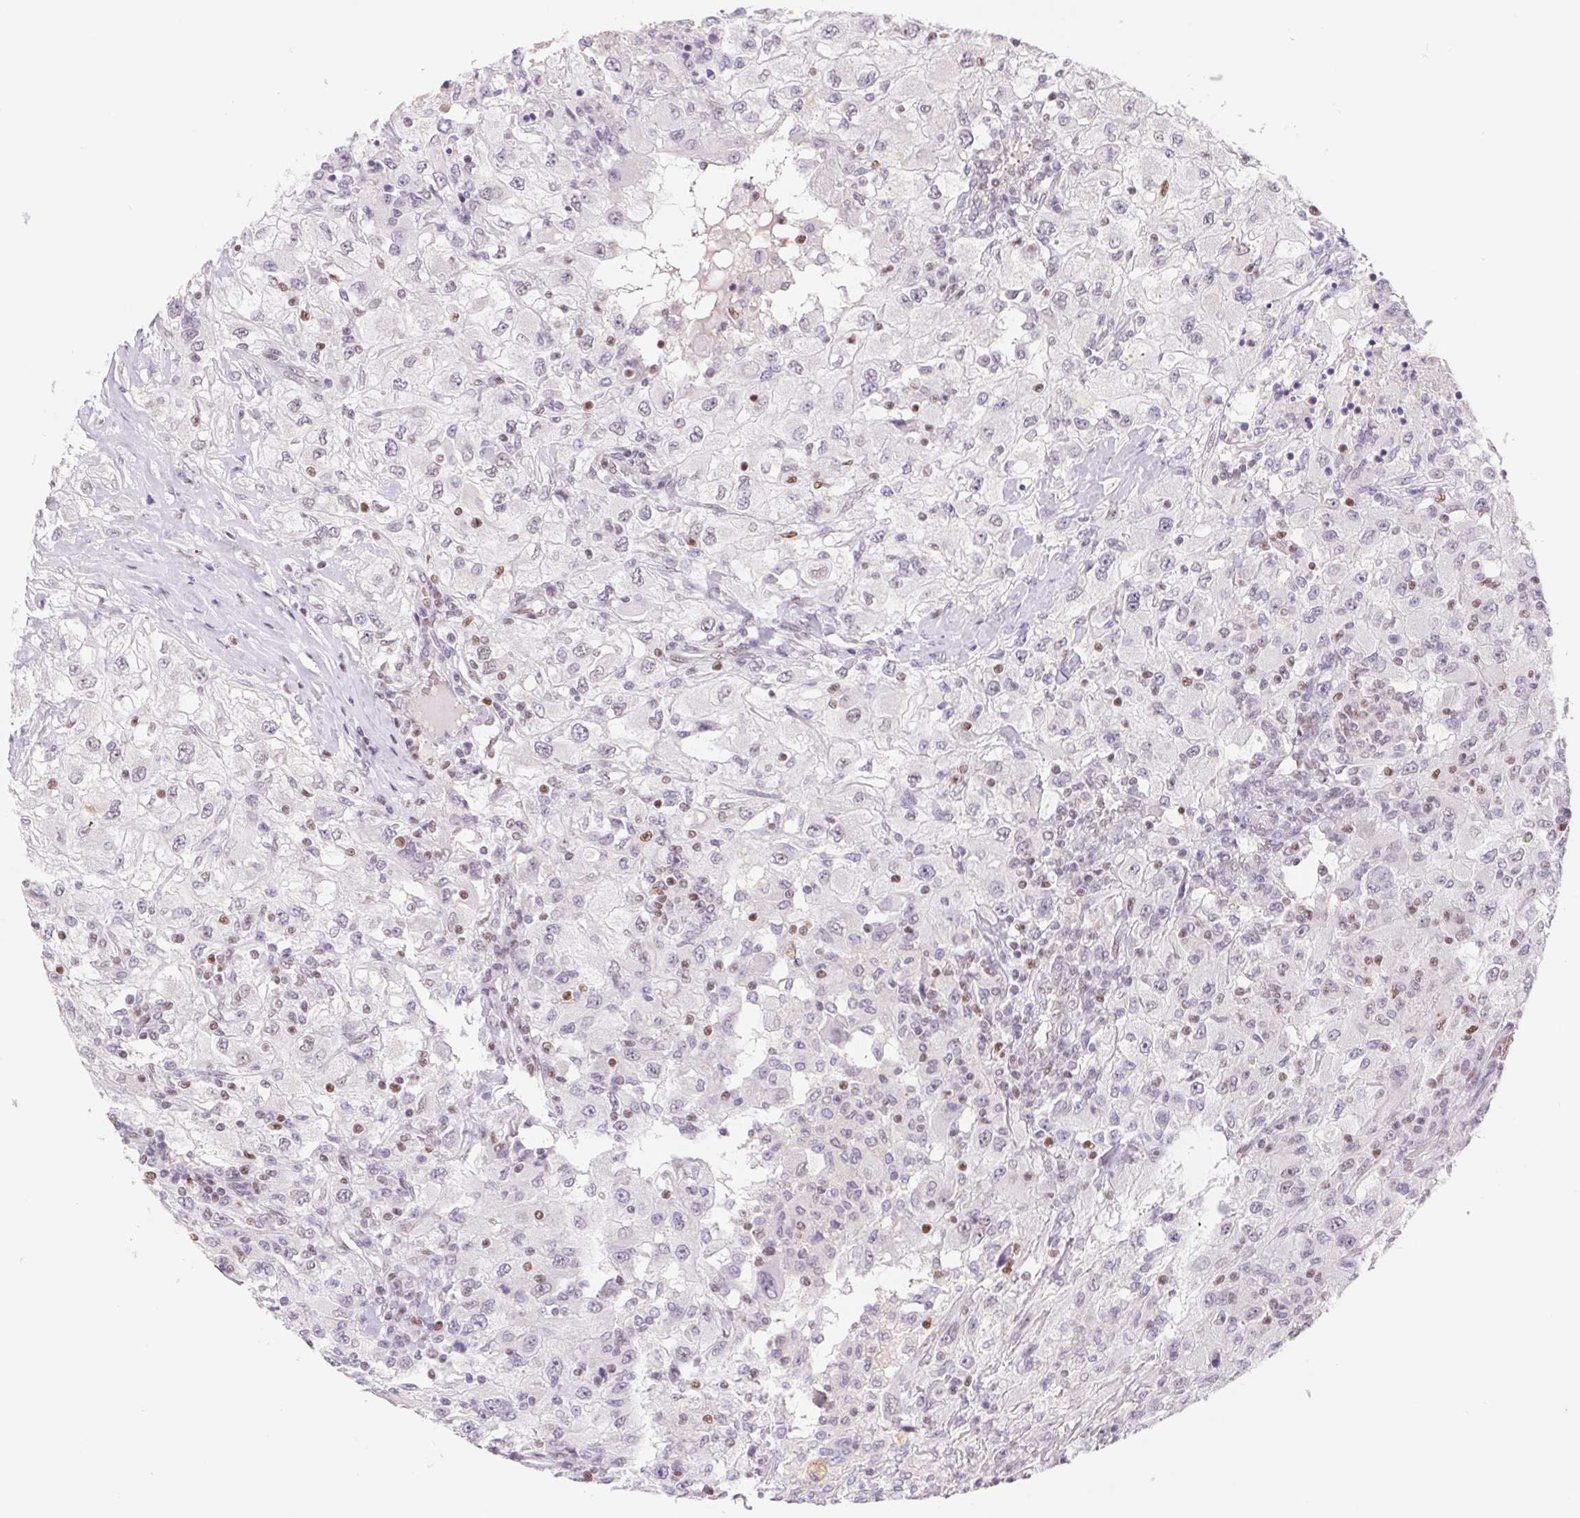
{"staining": {"intensity": "negative", "quantity": "none", "location": "none"}, "tissue": "renal cancer", "cell_type": "Tumor cells", "image_type": "cancer", "snomed": [{"axis": "morphology", "description": "Adenocarcinoma, NOS"}, {"axis": "topography", "description": "Kidney"}], "caption": "This is a histopathology image of immunohistochemistry (IHC) staining of renal cancer (adenocarcinoma), which shows no expression in tumor cells.", "gene": "TRERF1", "patient": {"sex": "female", "age": 67}}